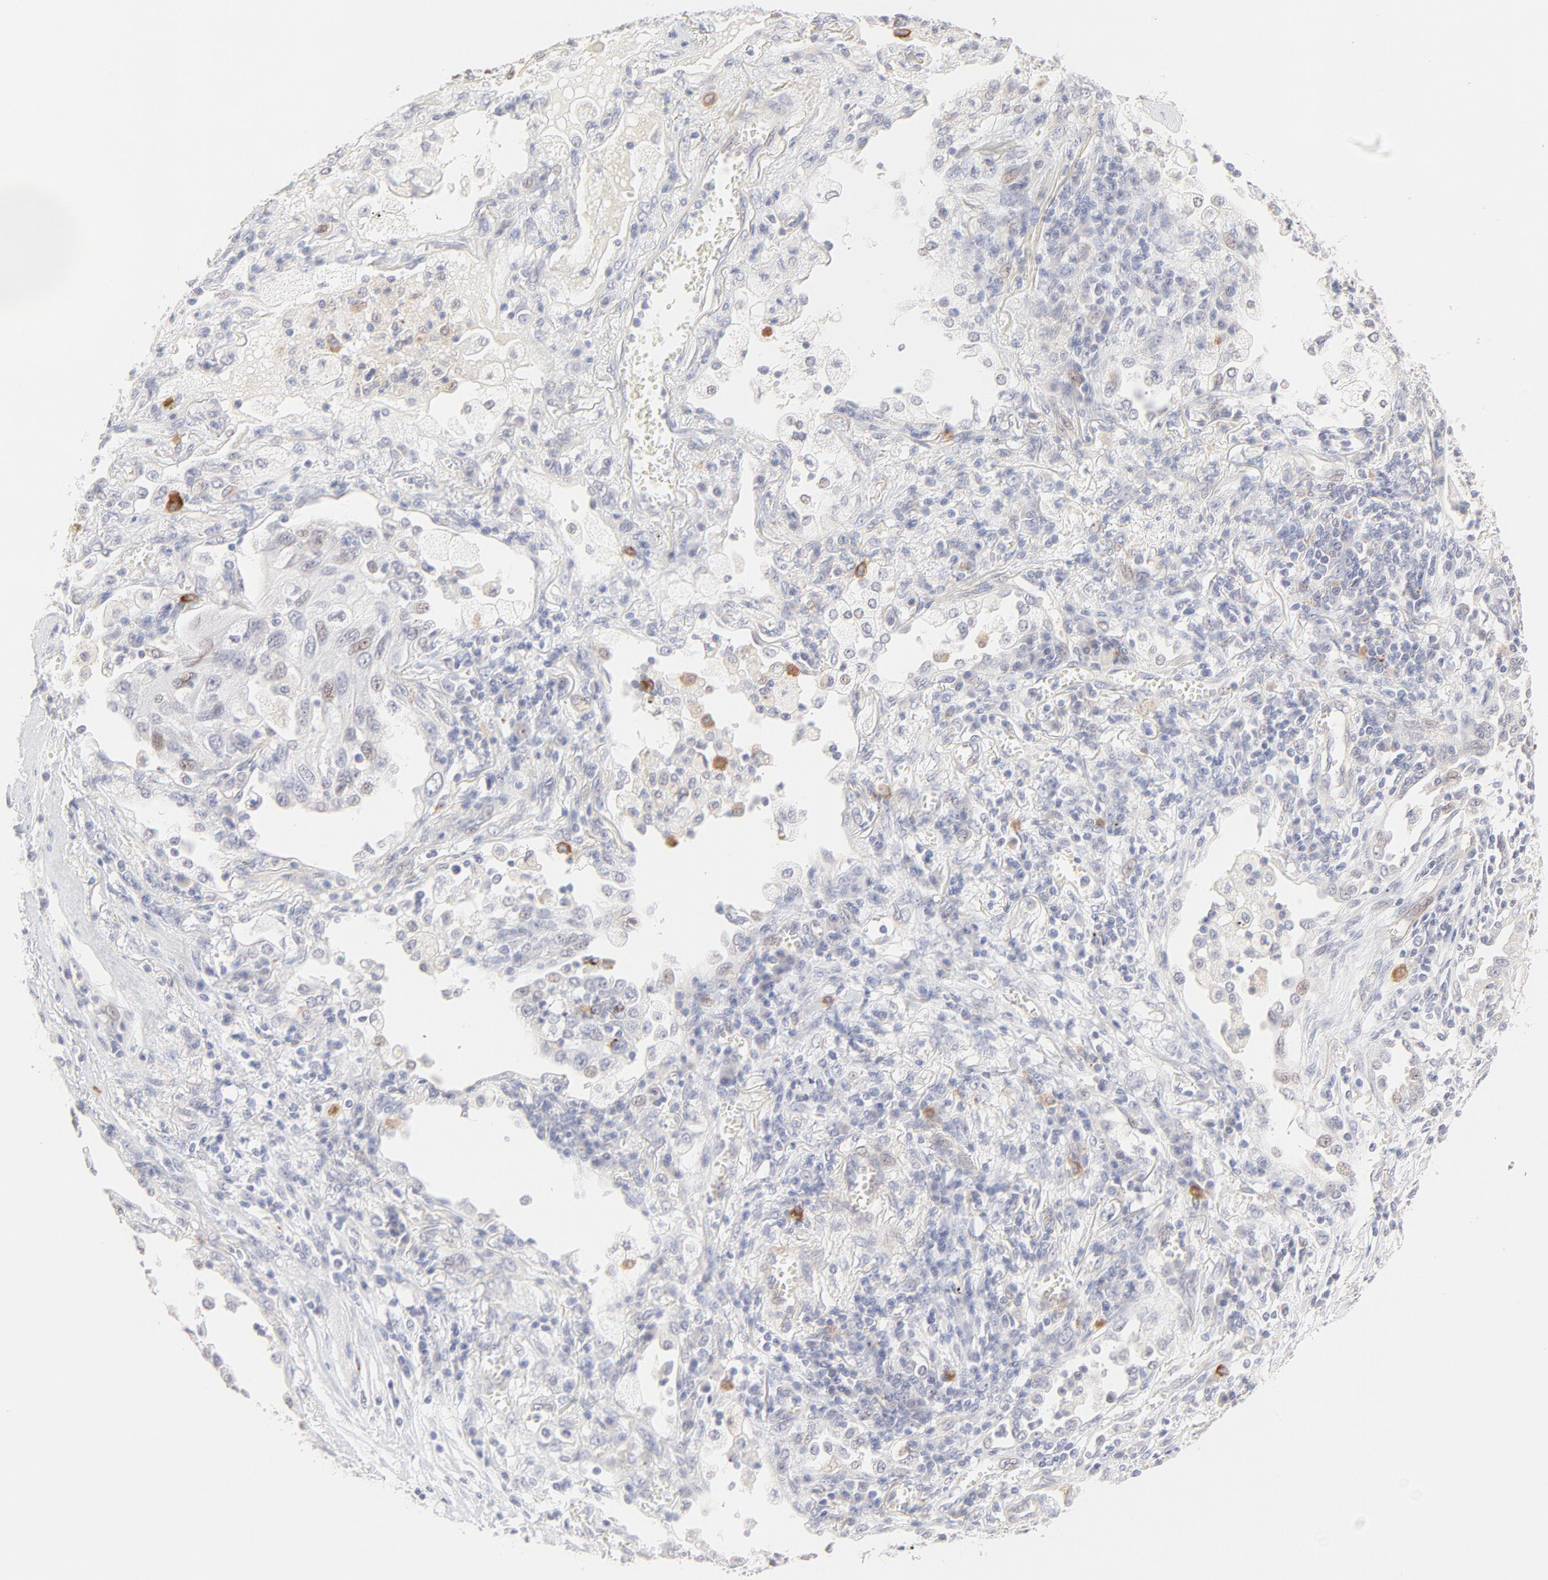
{"staining": {"intensity": "weak", "quantity": "<25%", "location": "nuclear"}, "tissue": "lung cancer", "cell_type": "Tumor cells", "image_type": "cancer", "snomed": [{"axis": "morphology", "description": "Squamous cell carcinoma, NOS"}, {"axis": "topography", "description": "Lung"}], "caption": "Immunohistochemical staining of human lung cancer (squamous cell carcinoma) reveals no significant expression in tumor cells.", "gene": "ELF3", "patient": {"sex": "female", "age": 76}}